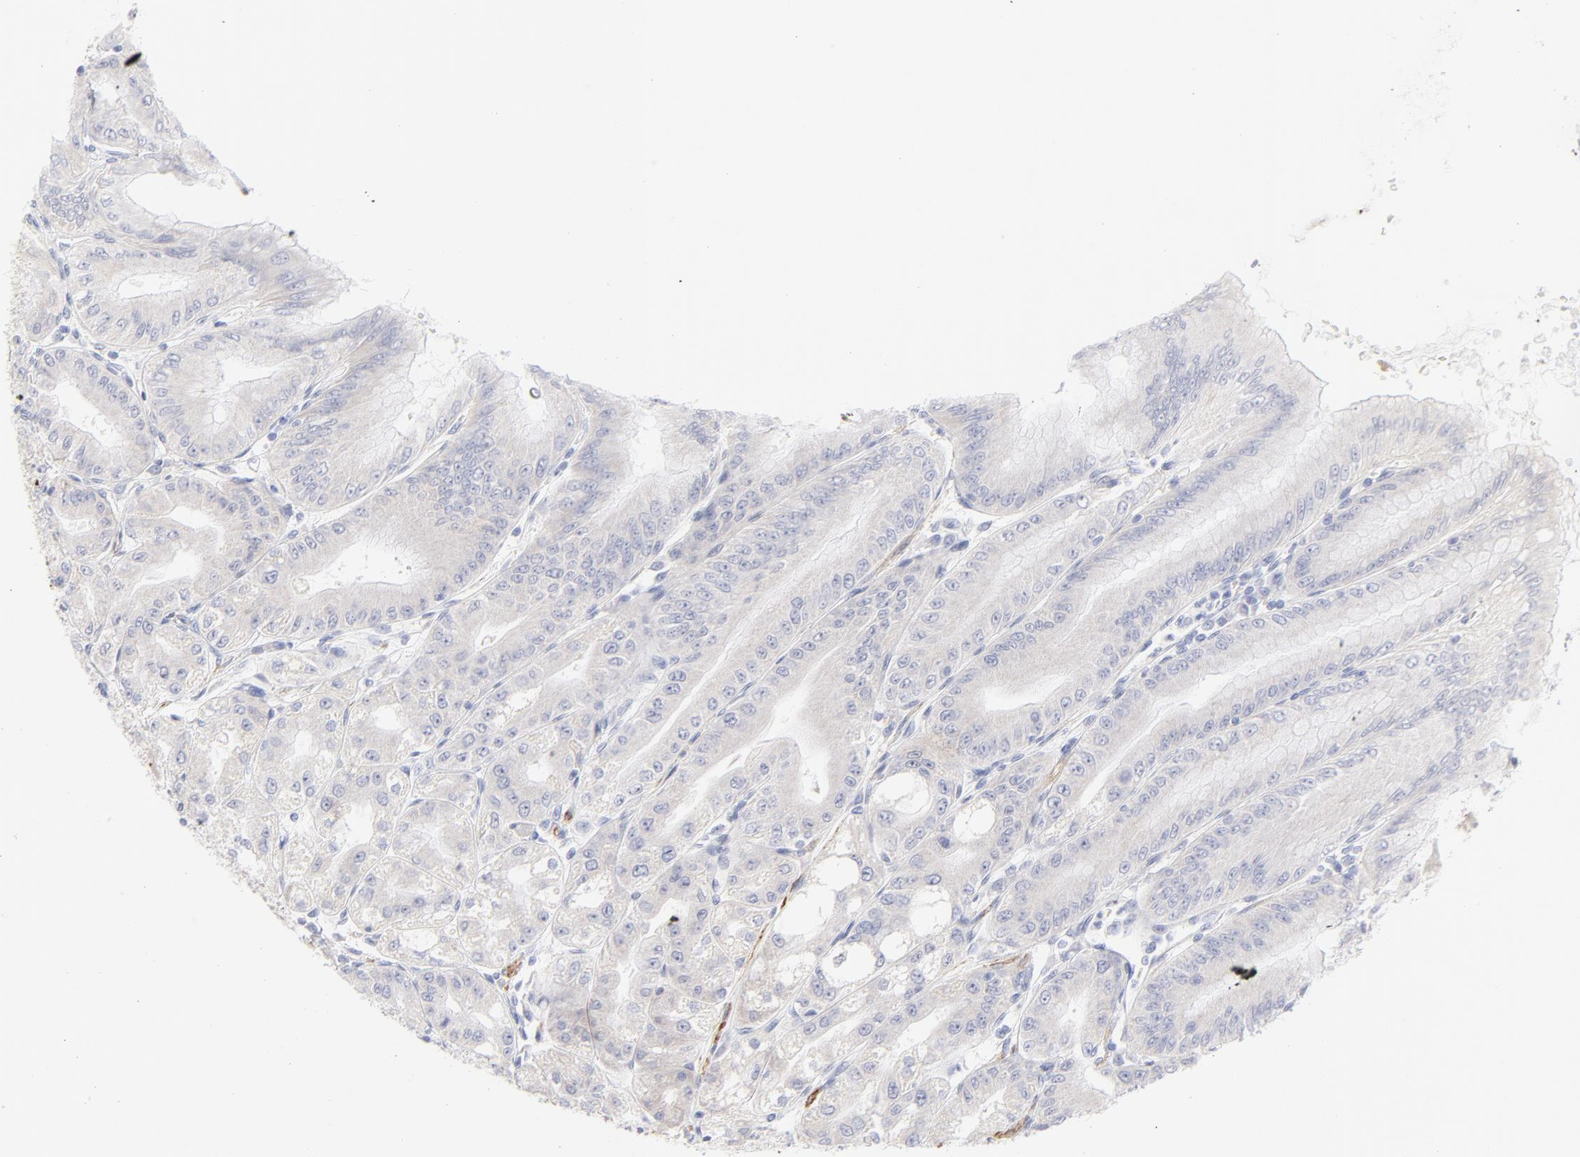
{"staining": {"intensity": "weak", "quantity": "<25%", "location": "cytoplasmic/membranous"}, "tissue": "stomach", "cell_type": "Glandular cells", "image_type": "normal", "snomed": [{"axis": "morphology", "description": "Normal tissue, NOS"}, {"axis": "topography", "description": "Stomach, lower"}], "caption": "Immunohistochemistry (IHC) of unremarkable human stomach shows no staining in glandular cells. (DAB immunohistochemistry visualized using brightfield microscopy, high magnification).", "gene": "NPNT", "patient": {"sex": "male", "age": 71}}